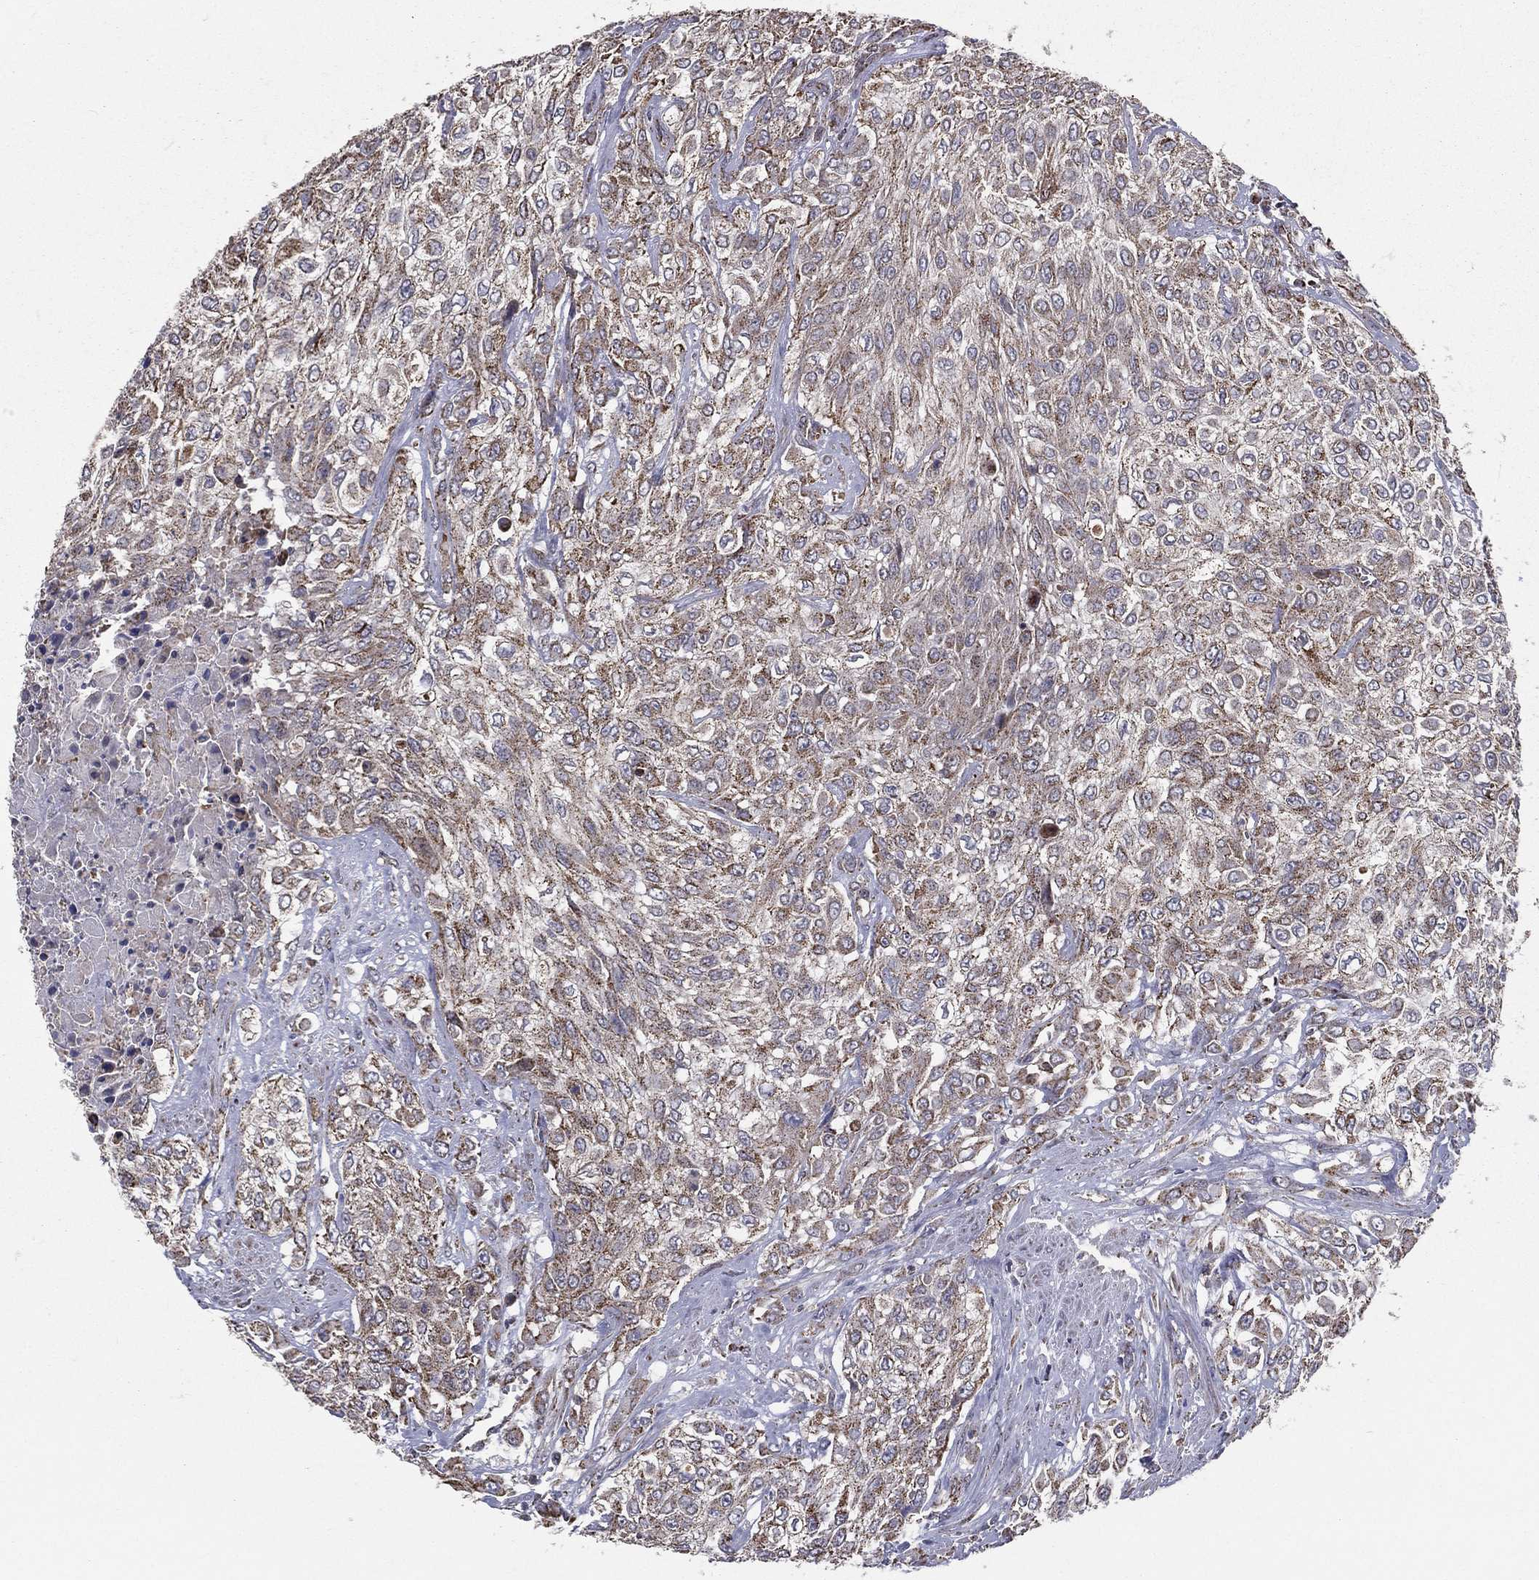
{"staining": {"intensity": "weak", "quantity": ">75%", "location": "cytoplasmic/membranous"}, "tissue": "urothelial cancer", "cell_type": "Tumor cells", "image_type": "cancer", "snomed": [{"axis": "morphology", "description": "Urothelial carcinoma, High grade"}, {"axis": "topography", "description": "Urinary bladder"}], "caption": "A histopathology image of human urothelial carcinoma (high-grade) stained for a protein exhibits weak cytoplasmic/membranous brown staining in tumor cells.", "gene": "RIGI", "patient": {"sex": "male", "age": 57}}